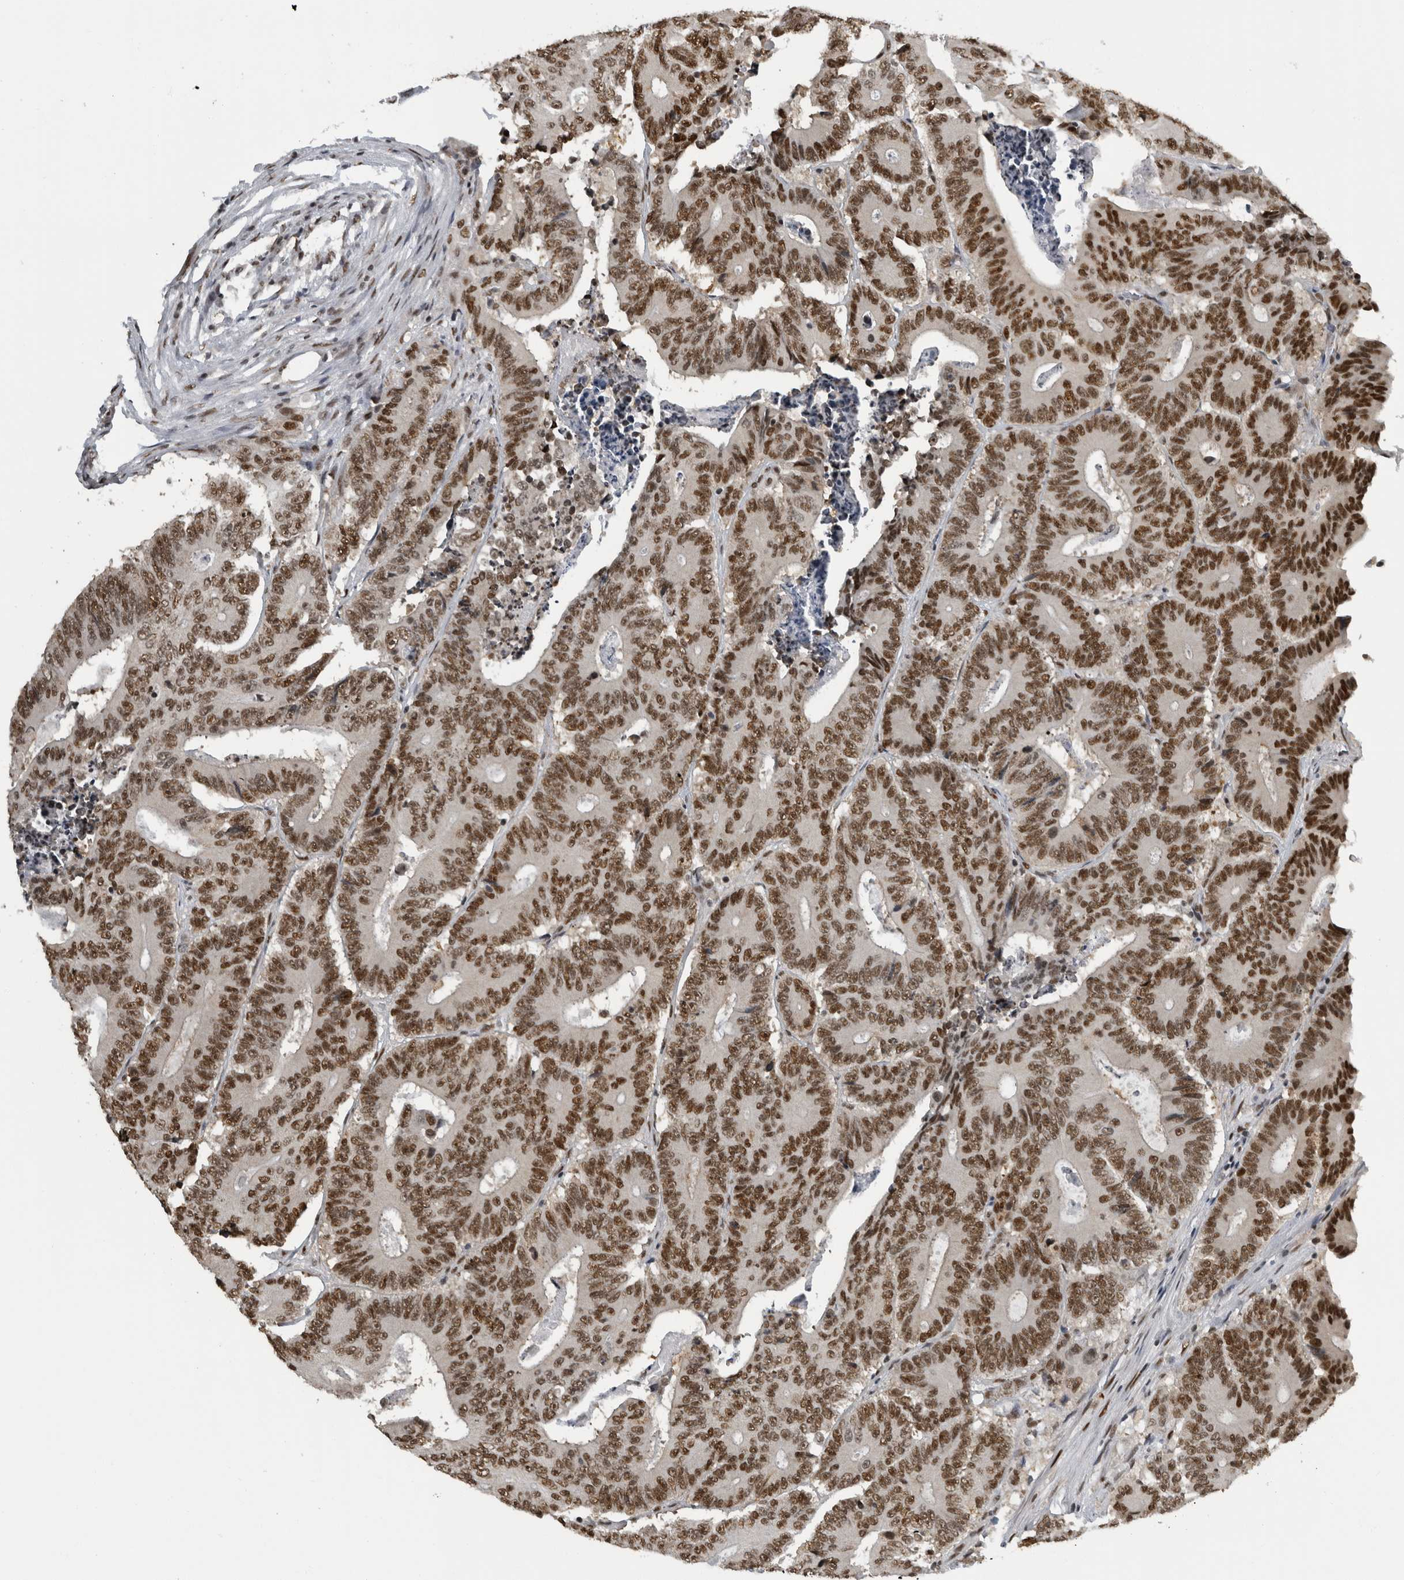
{"staining": {"intensity": "strong", "quantity": ">75%", "location": "nuclear"}, "tissue": "colorectal cancer", "cell_type": "Tumor cells", "image_type": "cancer", "snomed": [{"axis": "morphology", "description": "Adenocarcinoma, NOS"}, {"axis": "topography", "description": "Colon"}], "caption": "An image of human adenocarcinoma (colorectal) stained for a protein exhibits strong nuclear brown staining in tumor cells.", "gene": "ZSCAN2", "patient": {"sex": "male", "age": 83}}